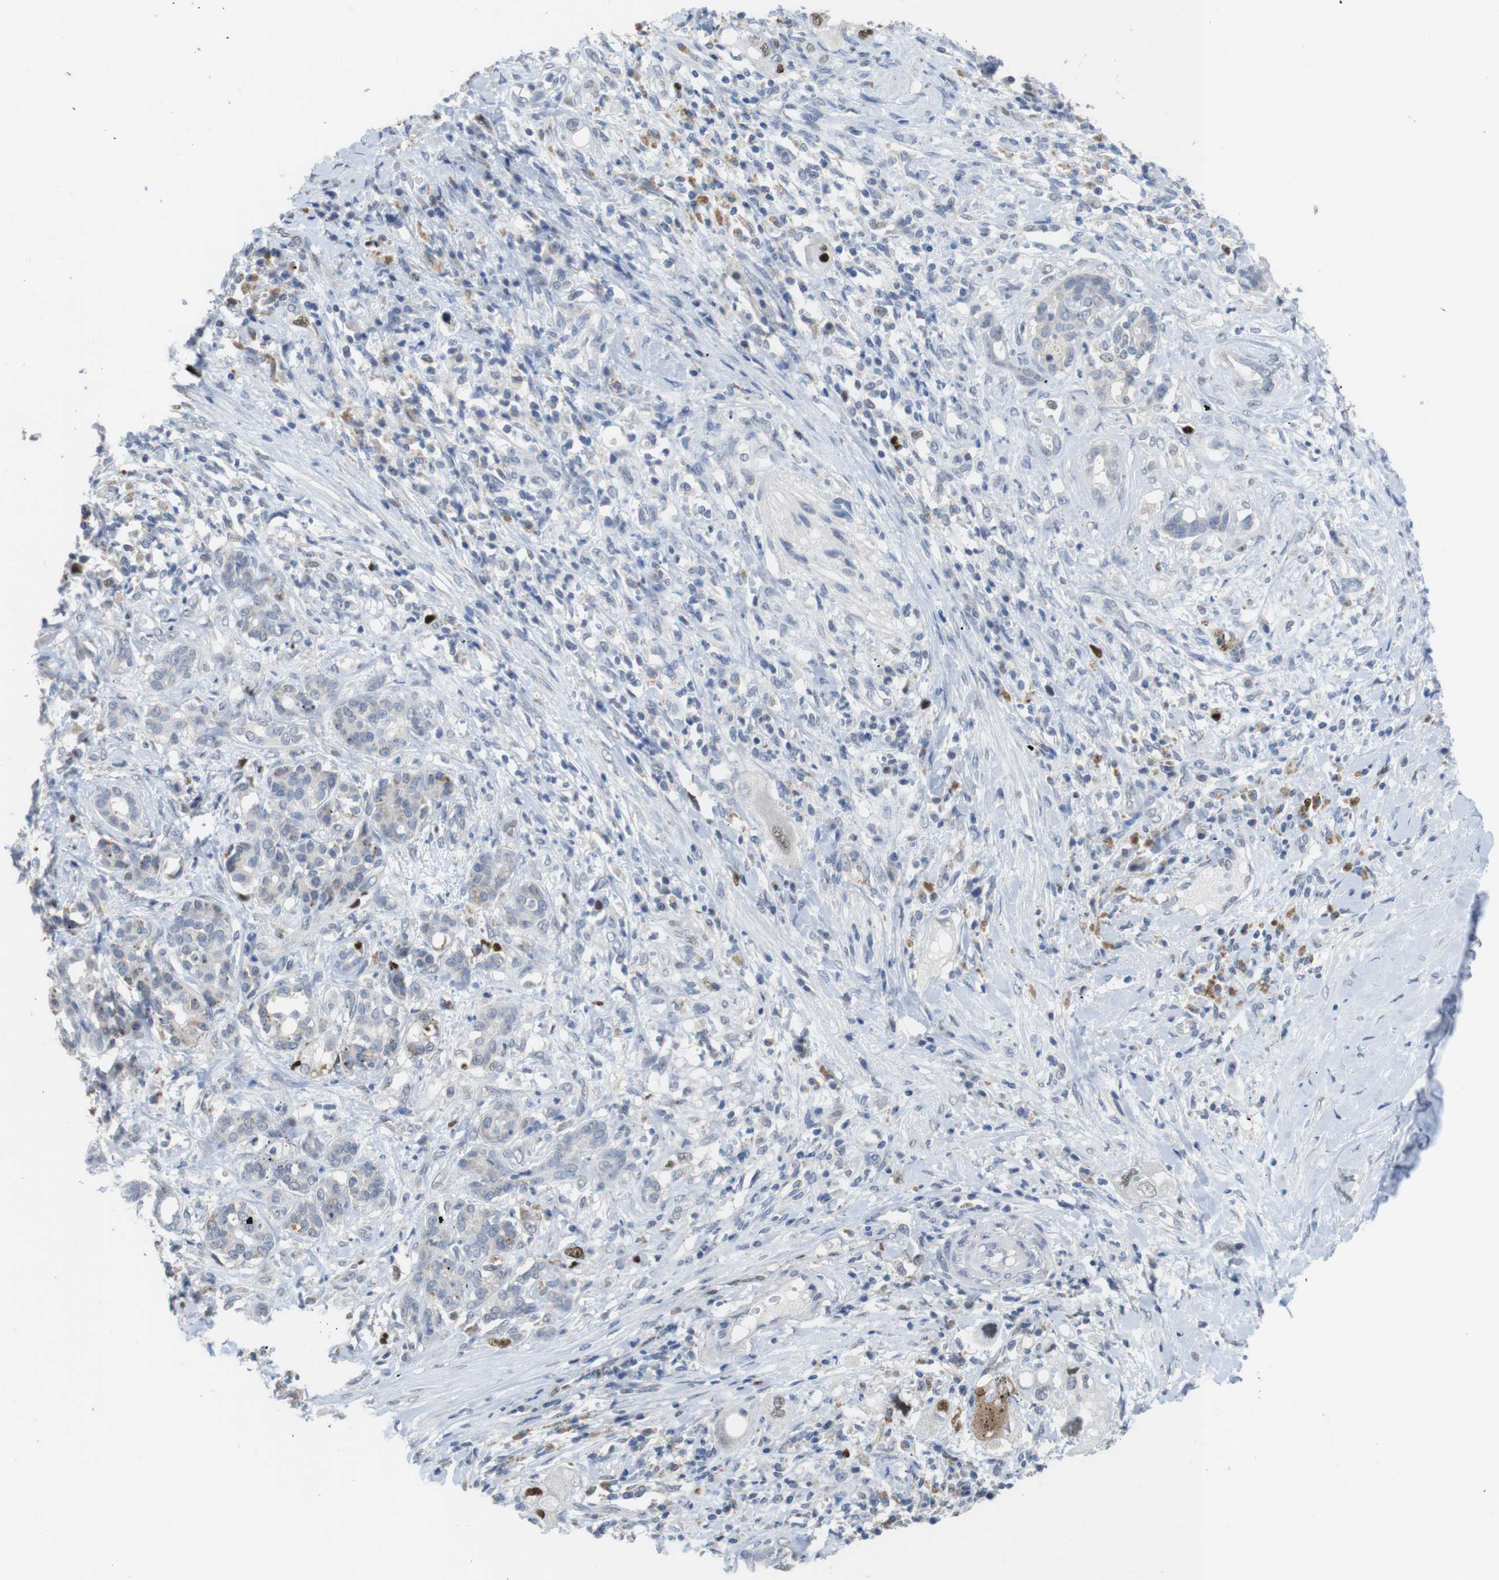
{"staining": {"intensity": "strong", "quantity": "<25%", "location": "nuclear"}, "tissue": "pancreatic cancer", "cell_type": "Tumor cells", "image_type": "cancer", "snomed": [{"axis": "morphology", "description": "Adenocarcinoma, NOS"}, {"axis": "topography", "description": "Pancreas"}], "caption": "Pancreatic cancer (adenocarcinoma) was stained to show a protein in brown. There is medium levels of strong nuclear expression in about <25% of tumor cells.", "gene": "KPNA2", "patient": {"sex": "female", "age": 56}}